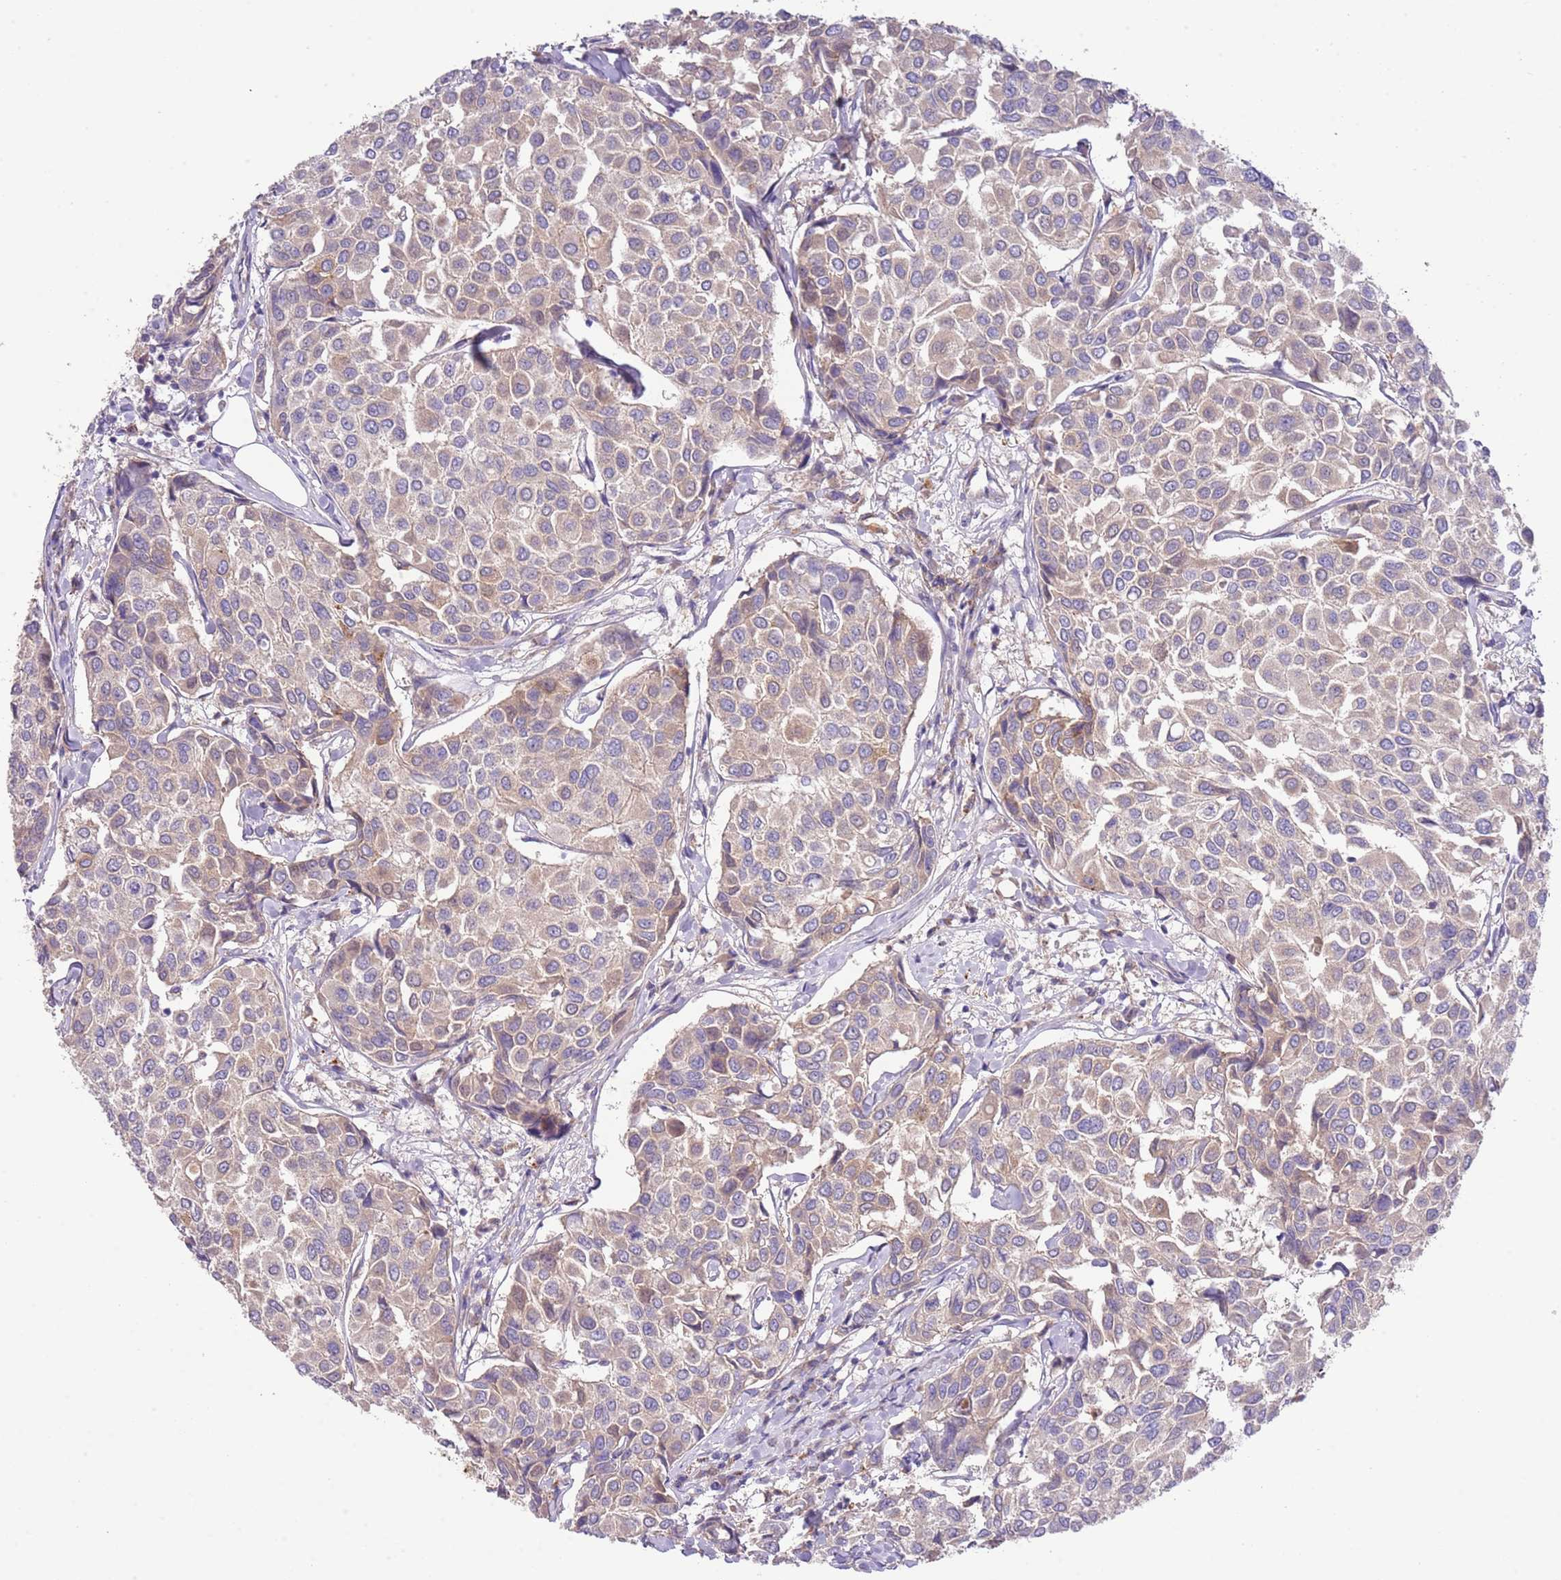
{"staining": {"intensity": "weak", "quantity": ">75%", "location": "cytoplasmic/membranous"}, "tissue": "breast cancer", "cell_type": "Tumor cells", "image_type": "cancer", "snomed": [{"axis": "morphology", "description": "Duct carcinoma"}, {"axis": "topography", "description": "Breast"}], "caption": "Breast cancer stained with a protein marker demonstrates weak staining in tumor cells.", "gene": "ABHD17A", "patient": {"sex": "female", "age": 55}}